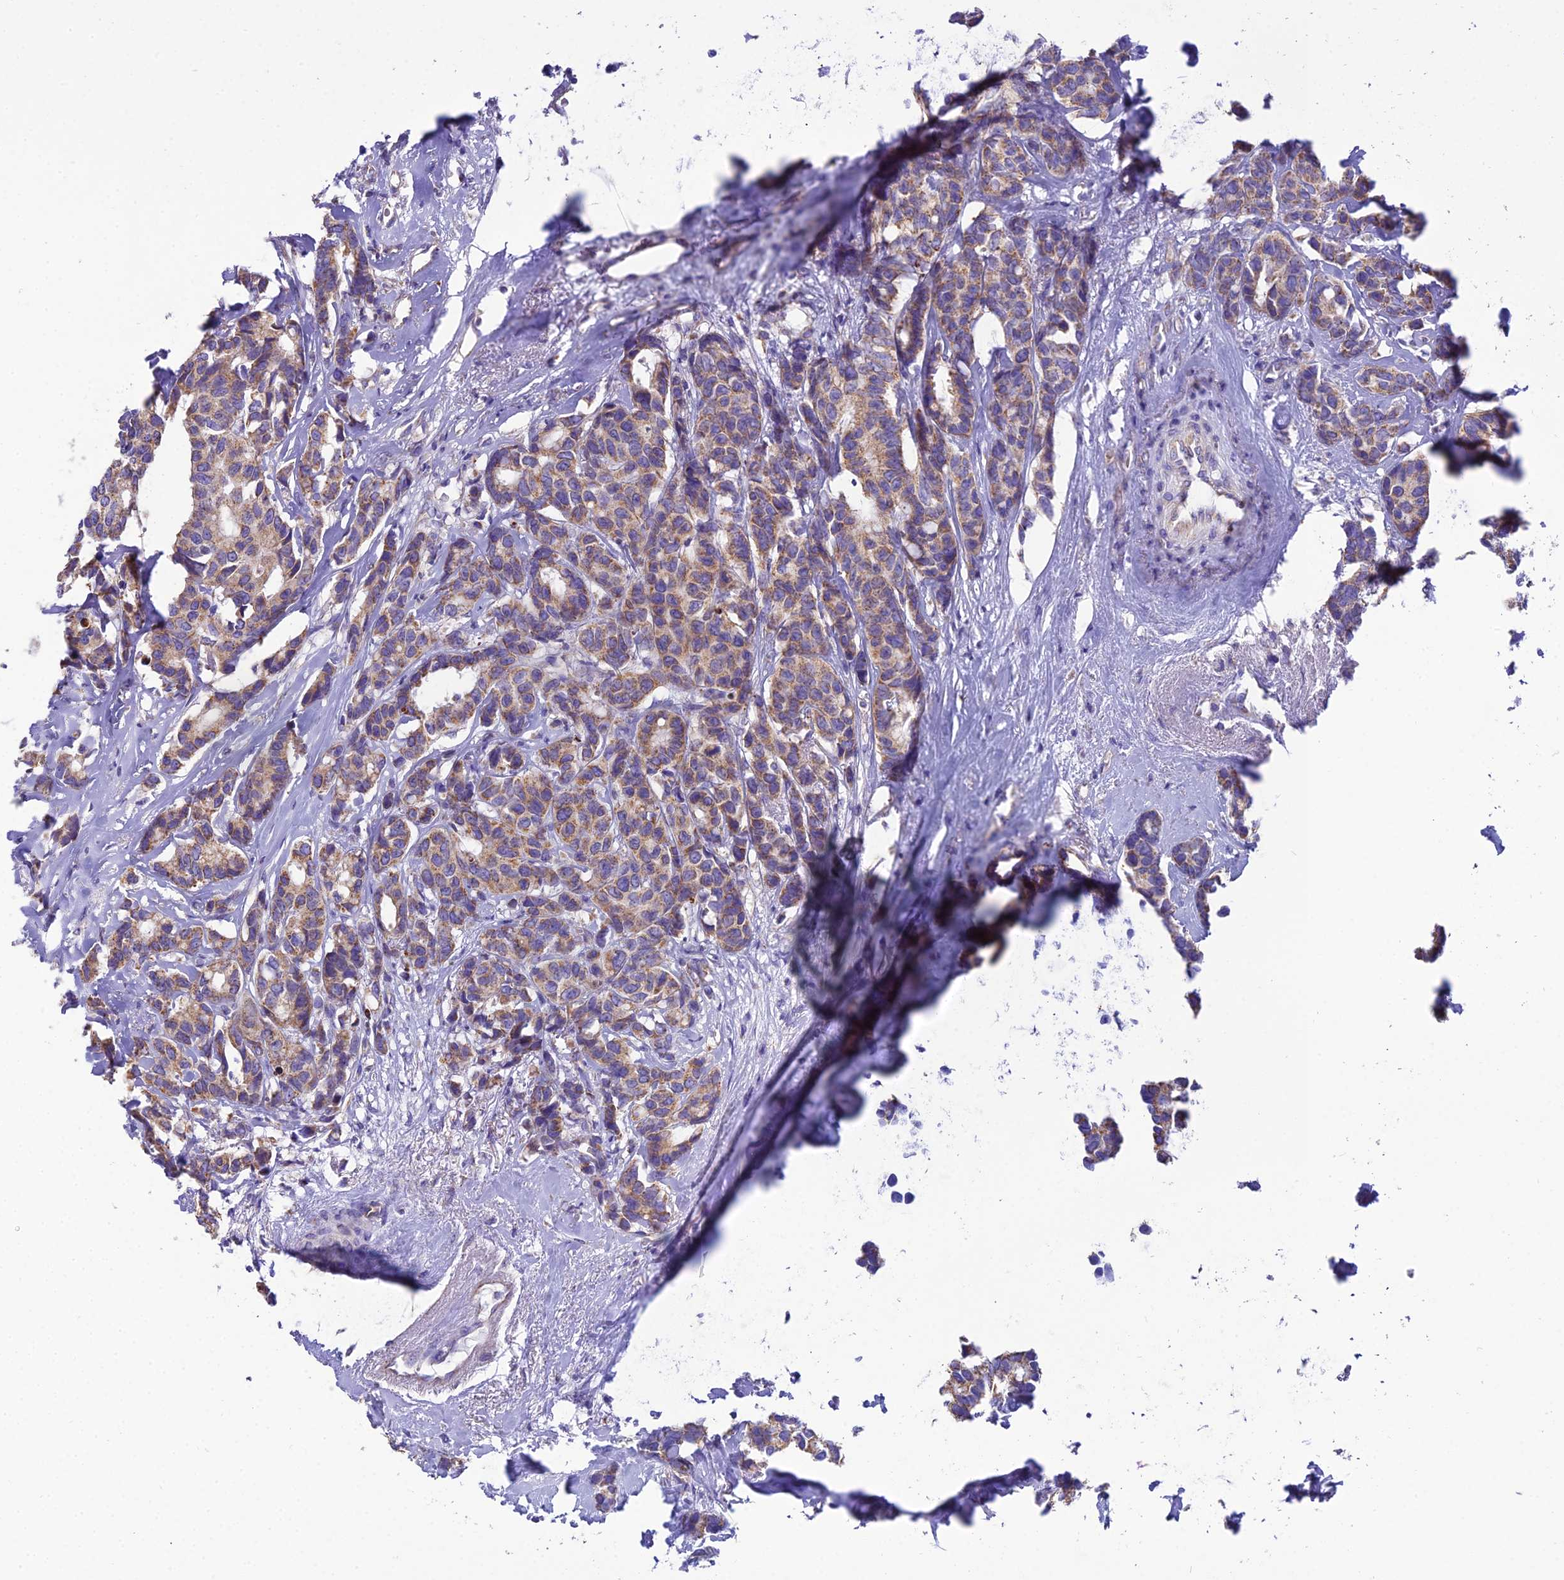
{"staining": {"intensity": "moderate", "quantity": ">75%", "location": "cytoplasmic/membranous"}, "tissue": "breast cancer", "cell_type": "Tumor cells", "image_type": "cancer", "snomed": [{"axis": "morphology", "description": "Duct carcinoma"}, {"axis": "topography", "description": "Breast"}], "caption": "Human breast intraductal carcinoma stained for a protein (brown) demonstrates moderate cytoplasmic/membranous positive positivity in about >75% of tumor cells.", "gene": "GPD1", "patient": {"sex": "female", "age": 87}}